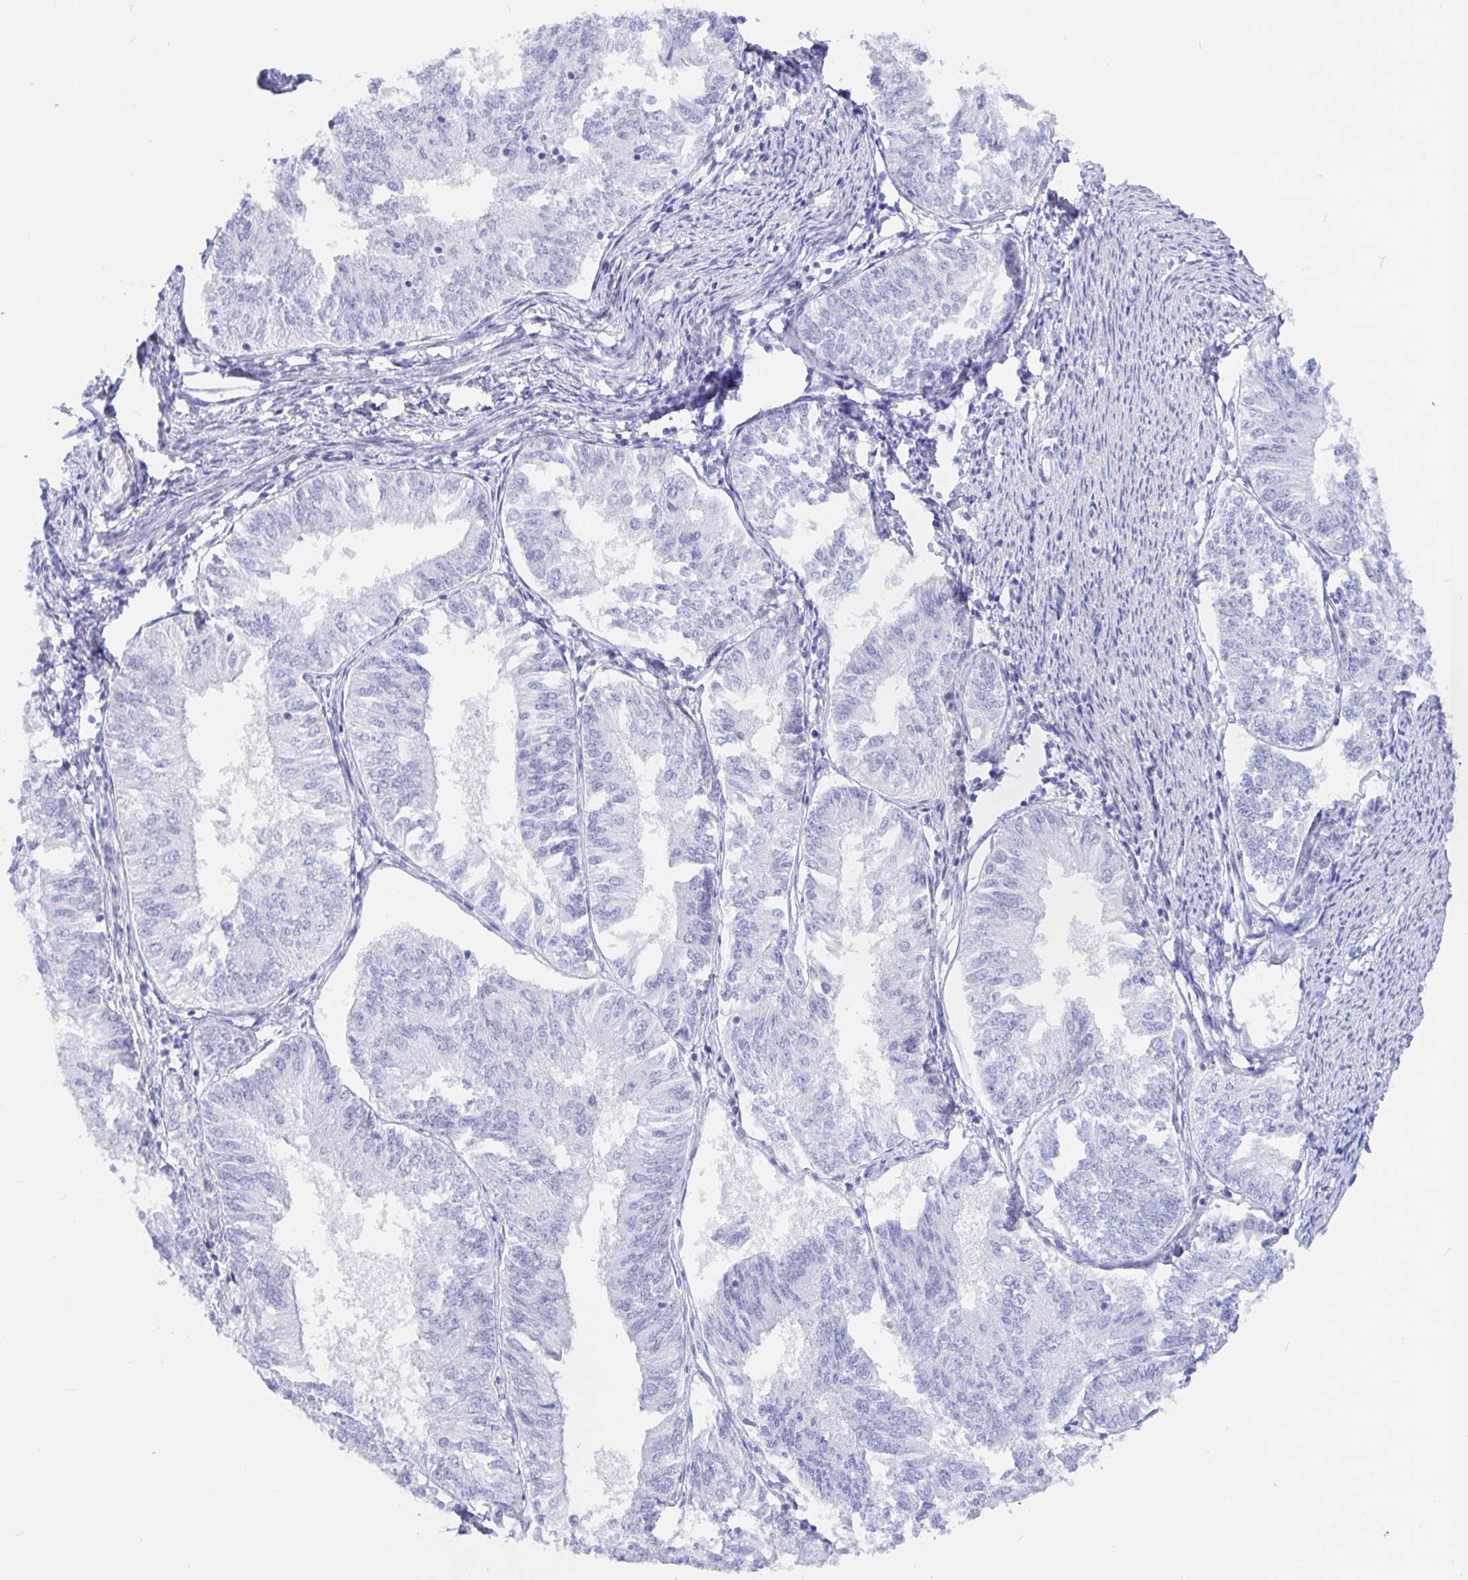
{"staining": {"intensity": "negative", "quantity": "none", "location": "none"}, "tissue": "endometrial cancer", "cell_type": "Tumor cells", "image_type": "cancer", "snomed": [{"axis": "morphology", "description": "Adenocarcinoma, NOS"}, {"axis": "topography", "description": "Endometrium"}], "caption": "The image reveals no staining of tumor cells in adenocarcinoma (endometrial). The staining was performed using DAB to visualize the protein expression in brown, while the nuclei were stained in blue with hematoxylin (Magnification: 20x).", "gene": "KCNH6", "patient": {"sex": "female", "age": 58}}